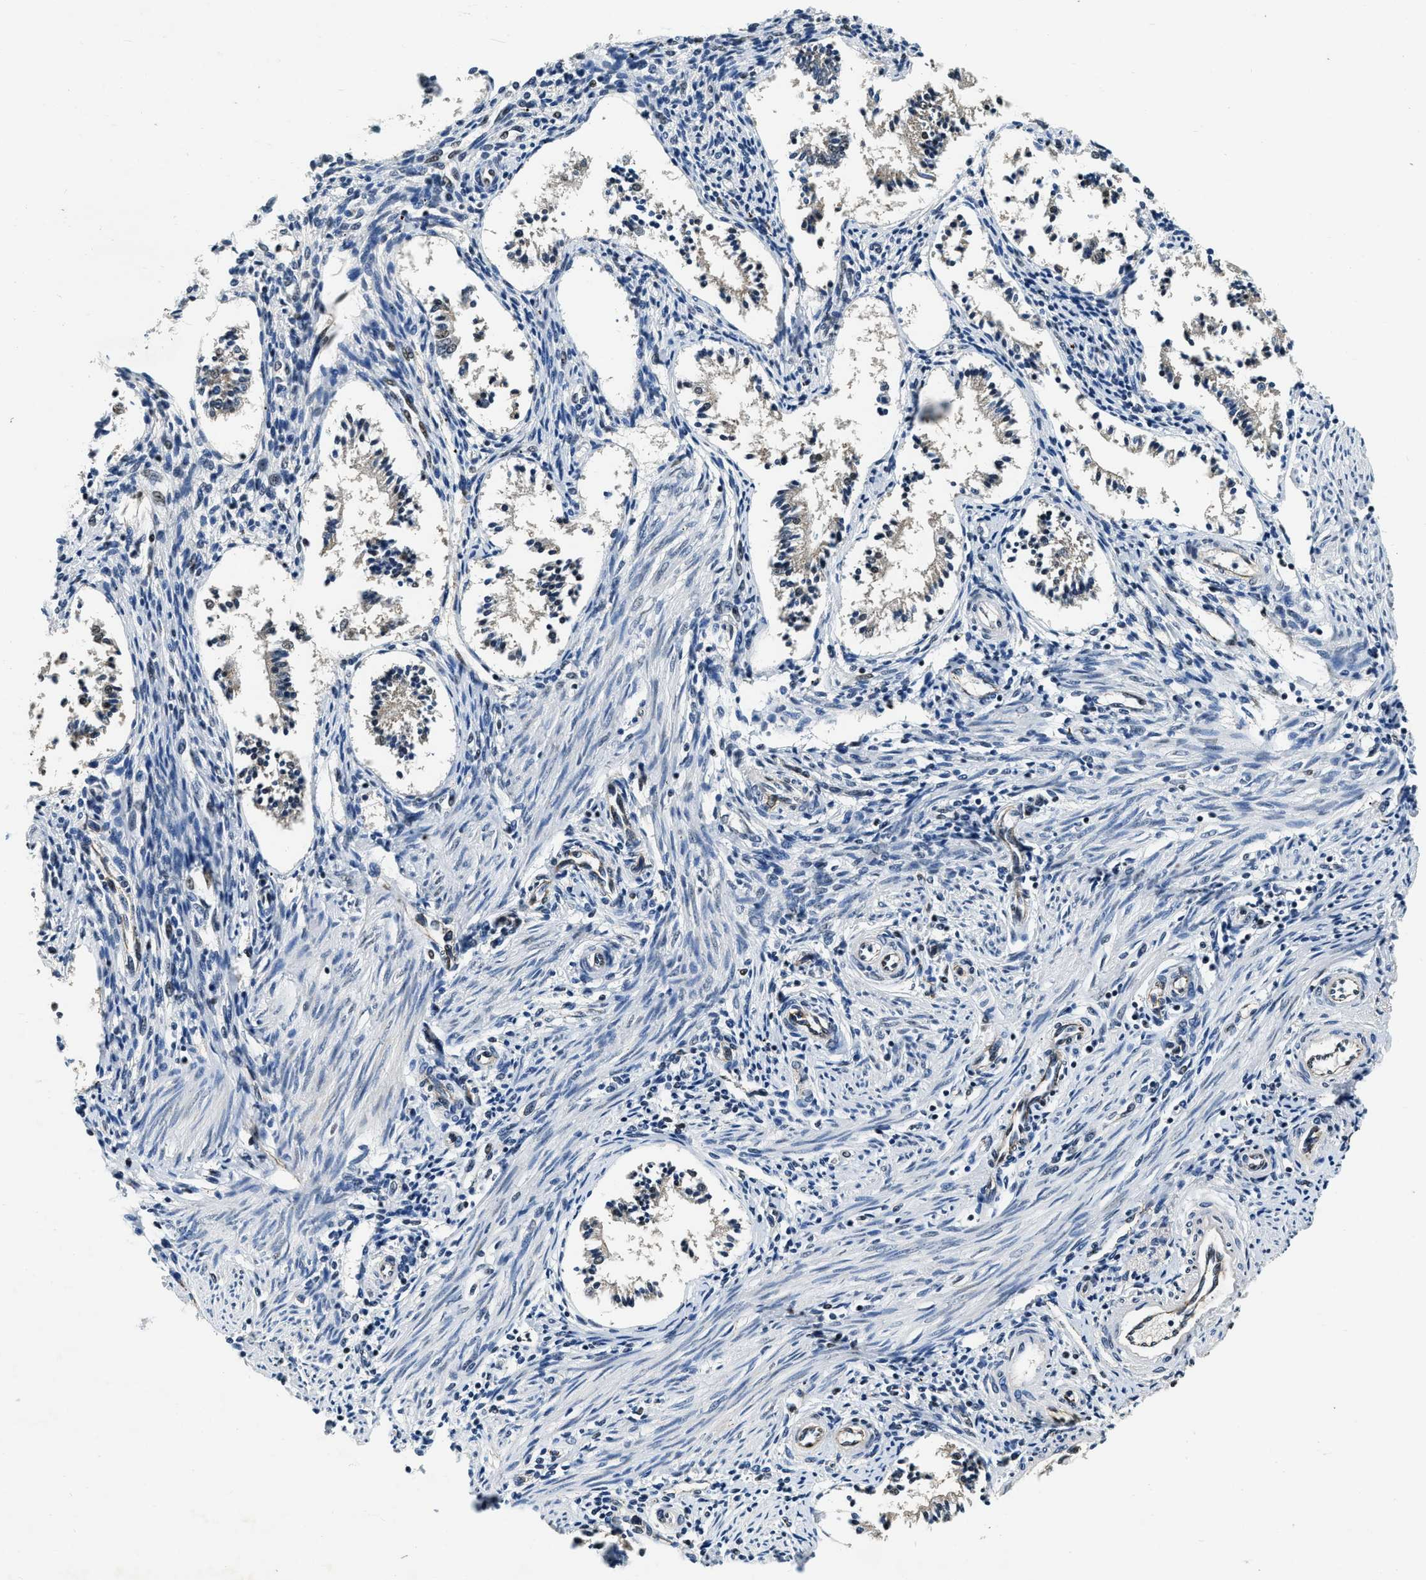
{"staining": {"intensity": "weak", "quantity": "<25%", "location": "nuclear"}, "tissue": "endometrium", "cell_type": "Cells in endometrial stroma", "image_type": "normal", "snomed": [{"axis": "morphology", "description": "Normal tissue, NOS"}, {"axis": "topography", "description": "Endometrium"}], "caption": "Immunohistochemistry micrograph of unremarkable endometrium: human endometrium stained with DAB demonstrates no significant protein expression in cells in endometrial stroma. Nuclei are stained in blue.", "gene": "CCNE1", "patient": {"sex": "female", "age": 42}}